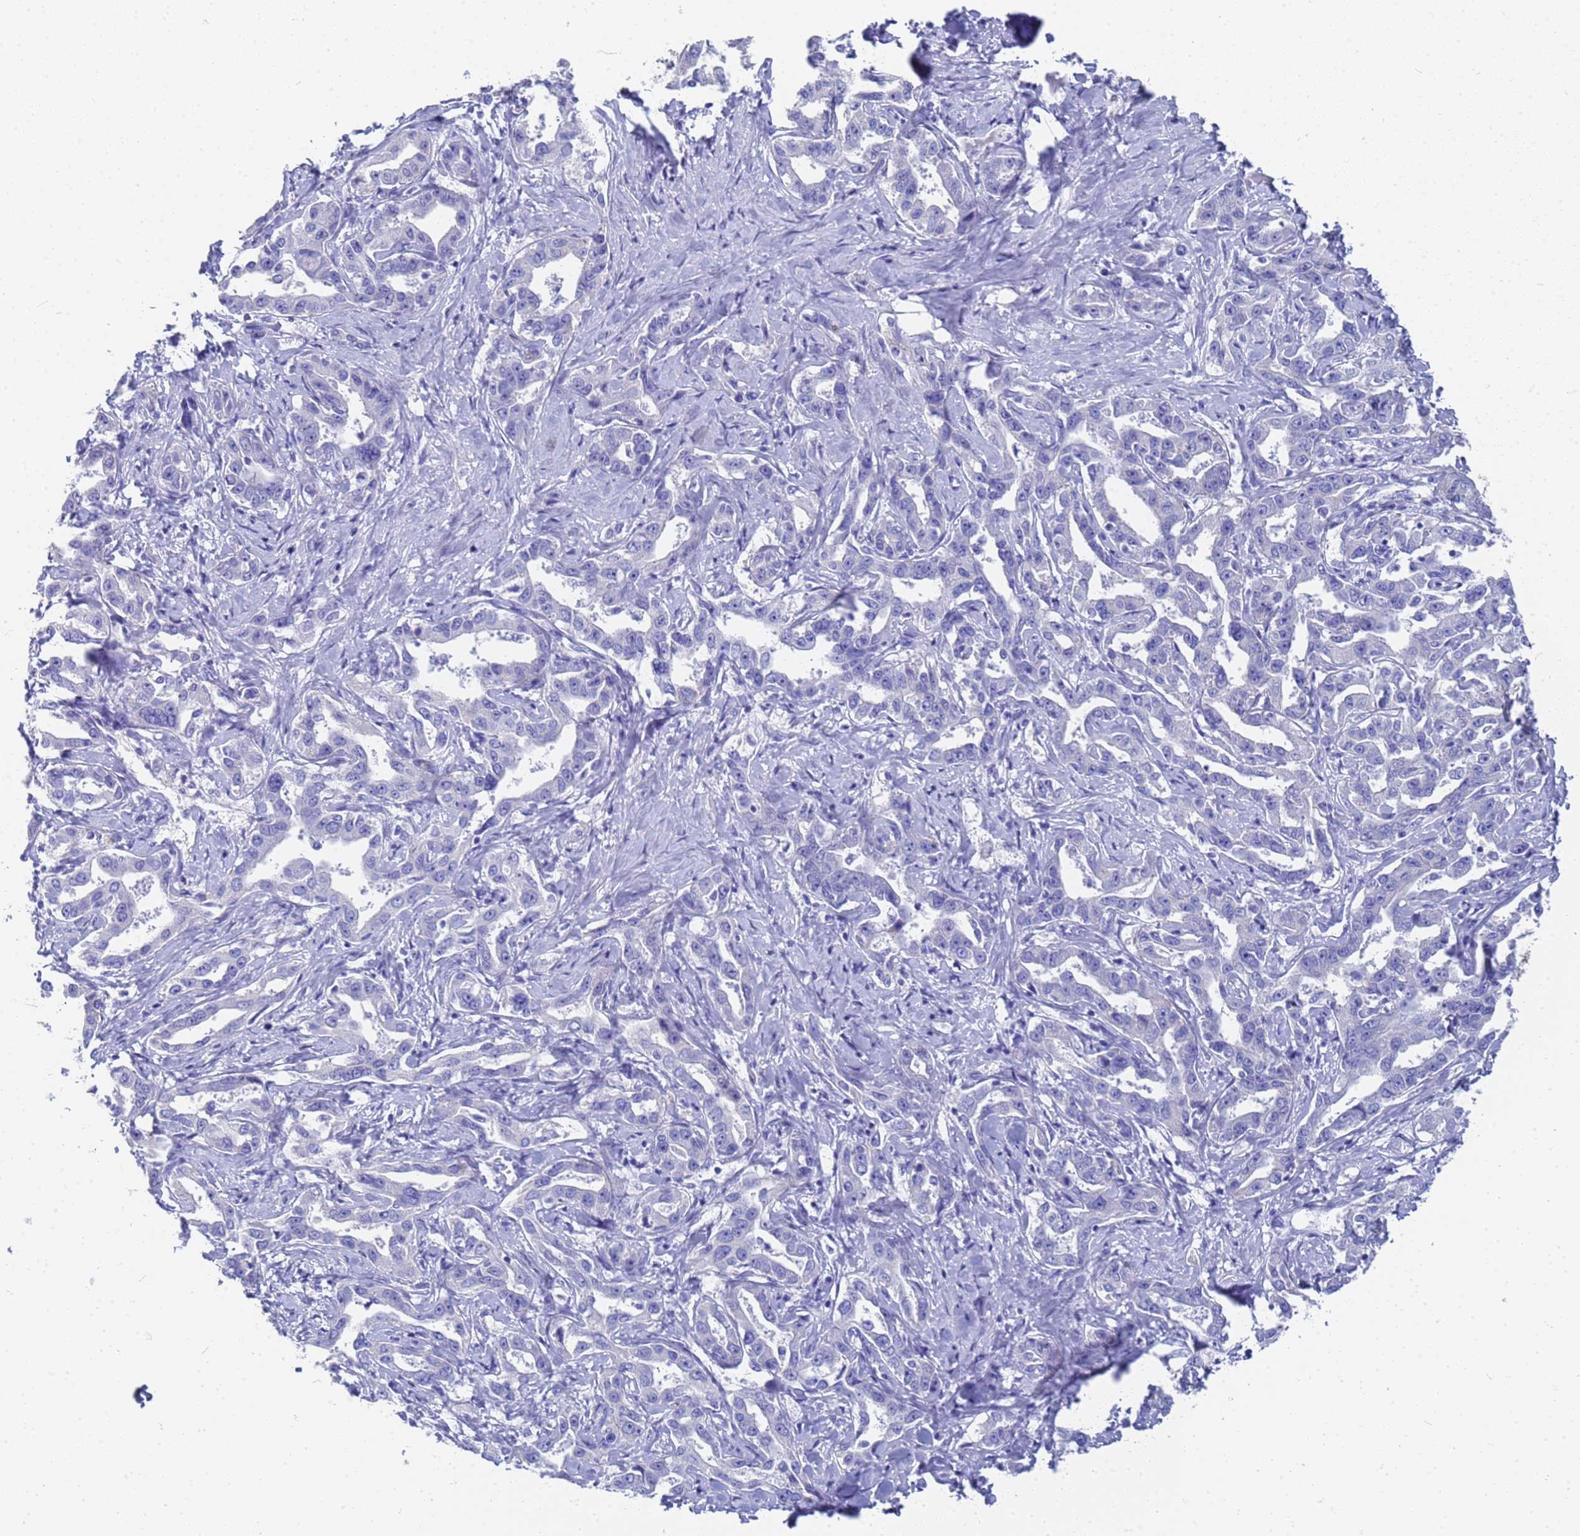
{"staining": {"intensity": "negative", "quantity": "none", "location": "none"}, "tissue": "liver cancer", "cell_type": "Tumor cells", "image_type": "cancer", "snomed": [{"axis": "morphology", "description": "Cholangiocarcinoma"}, {"axis": "topography", "description": "Liver"}], "caption": "The micrograph displays no significant staining in tumor cells of liver cholangiocarcinoma.", "gene": "TUBB1", "patient": {"sex": "male", "age": 59}}